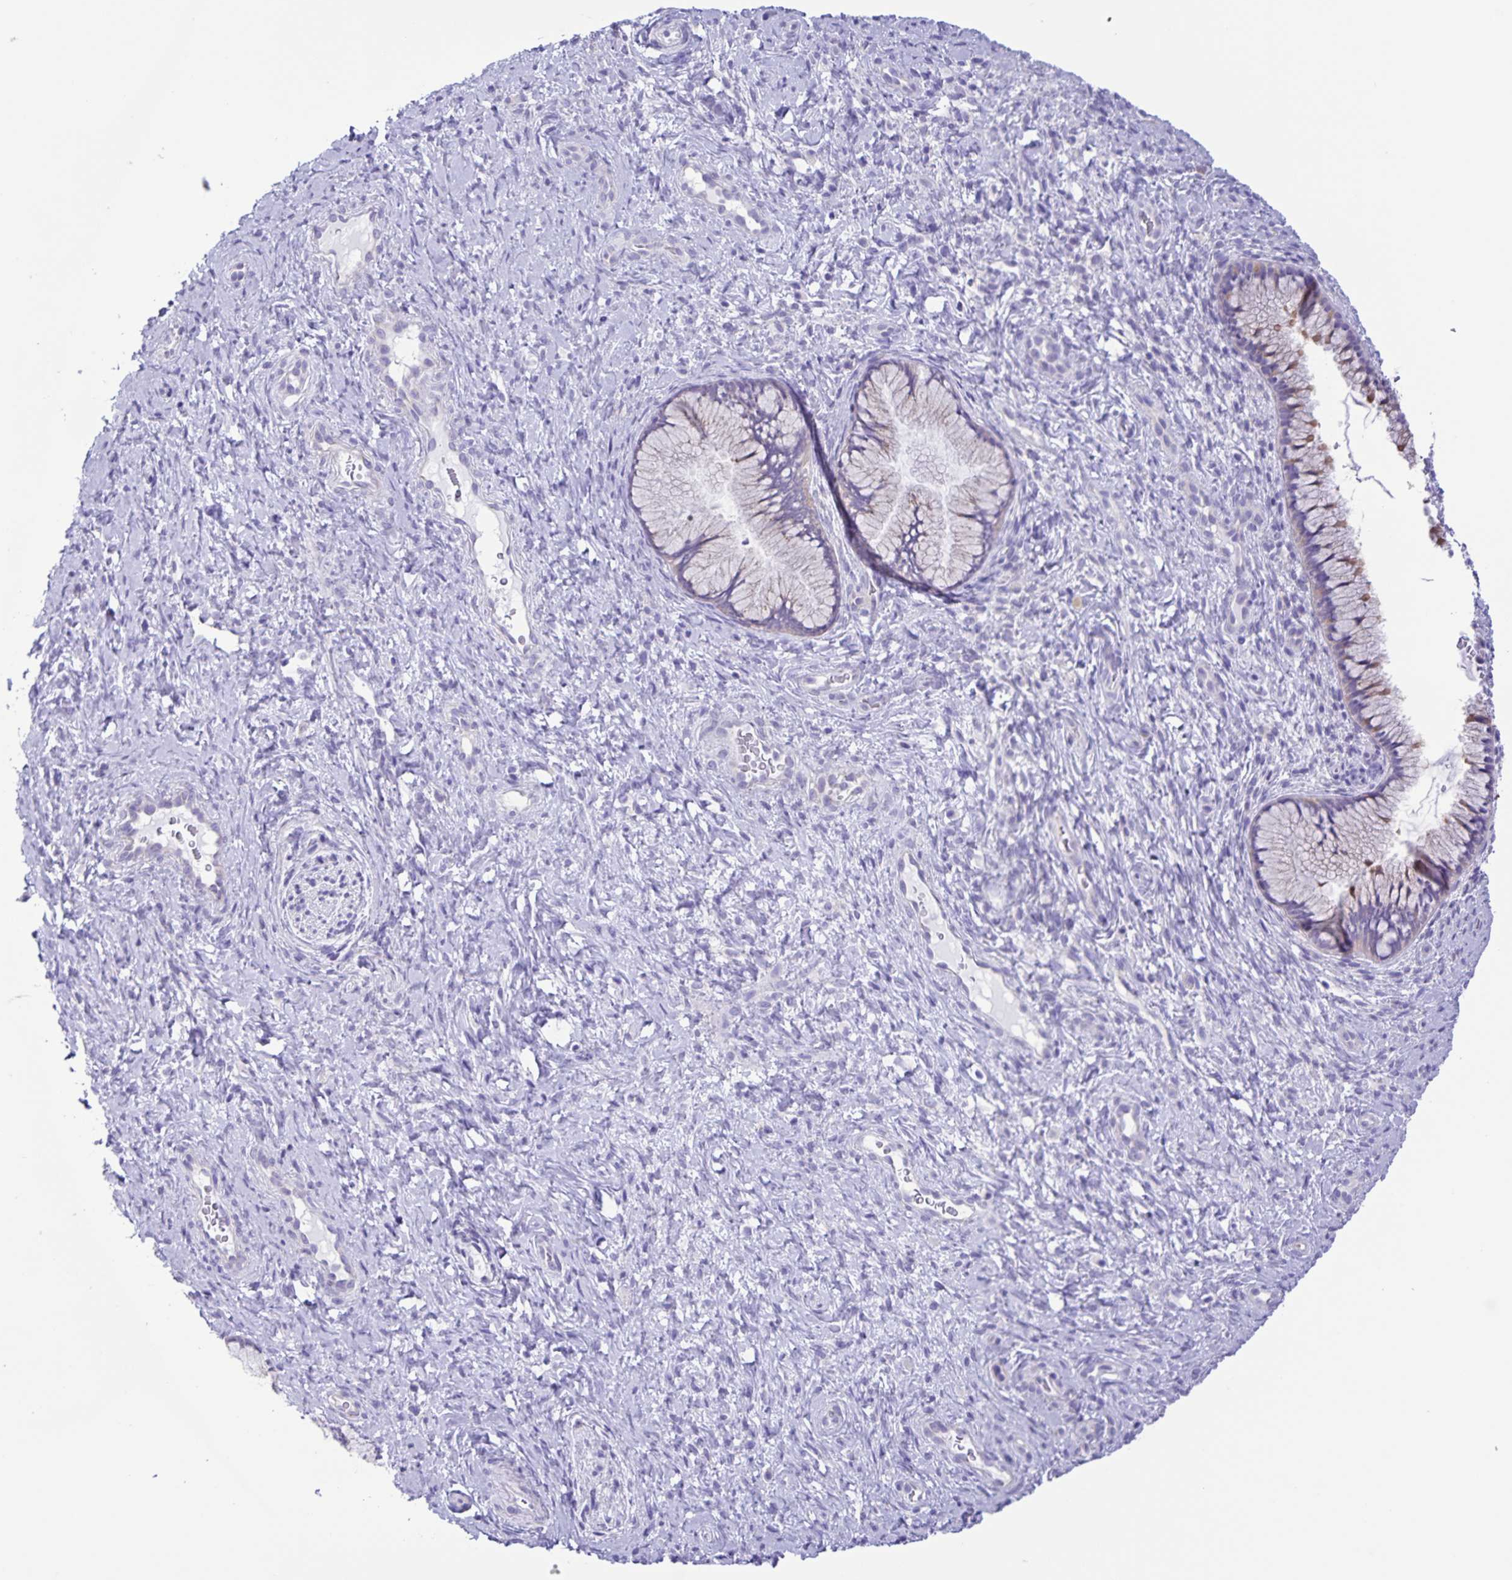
{"staining": {"intensity": "weak", "quantity": "<25%", "location": "cytoplasmic/membranous"}, "tissue": "cervix", "cell_type": "Glandular cells", "image_type": "normal", "snomed": [{"axis": "morphology", "description": "Normal tissue, NOS"}, {"axis": "topography", "description": "Cervix"}], "caption": "This is an immunohistochemistry (IHC) image of normal human cervix. There is no expression in glandular cells.", "gene": "CAPSL", "patient": {"sex": "female", "age": 34}}